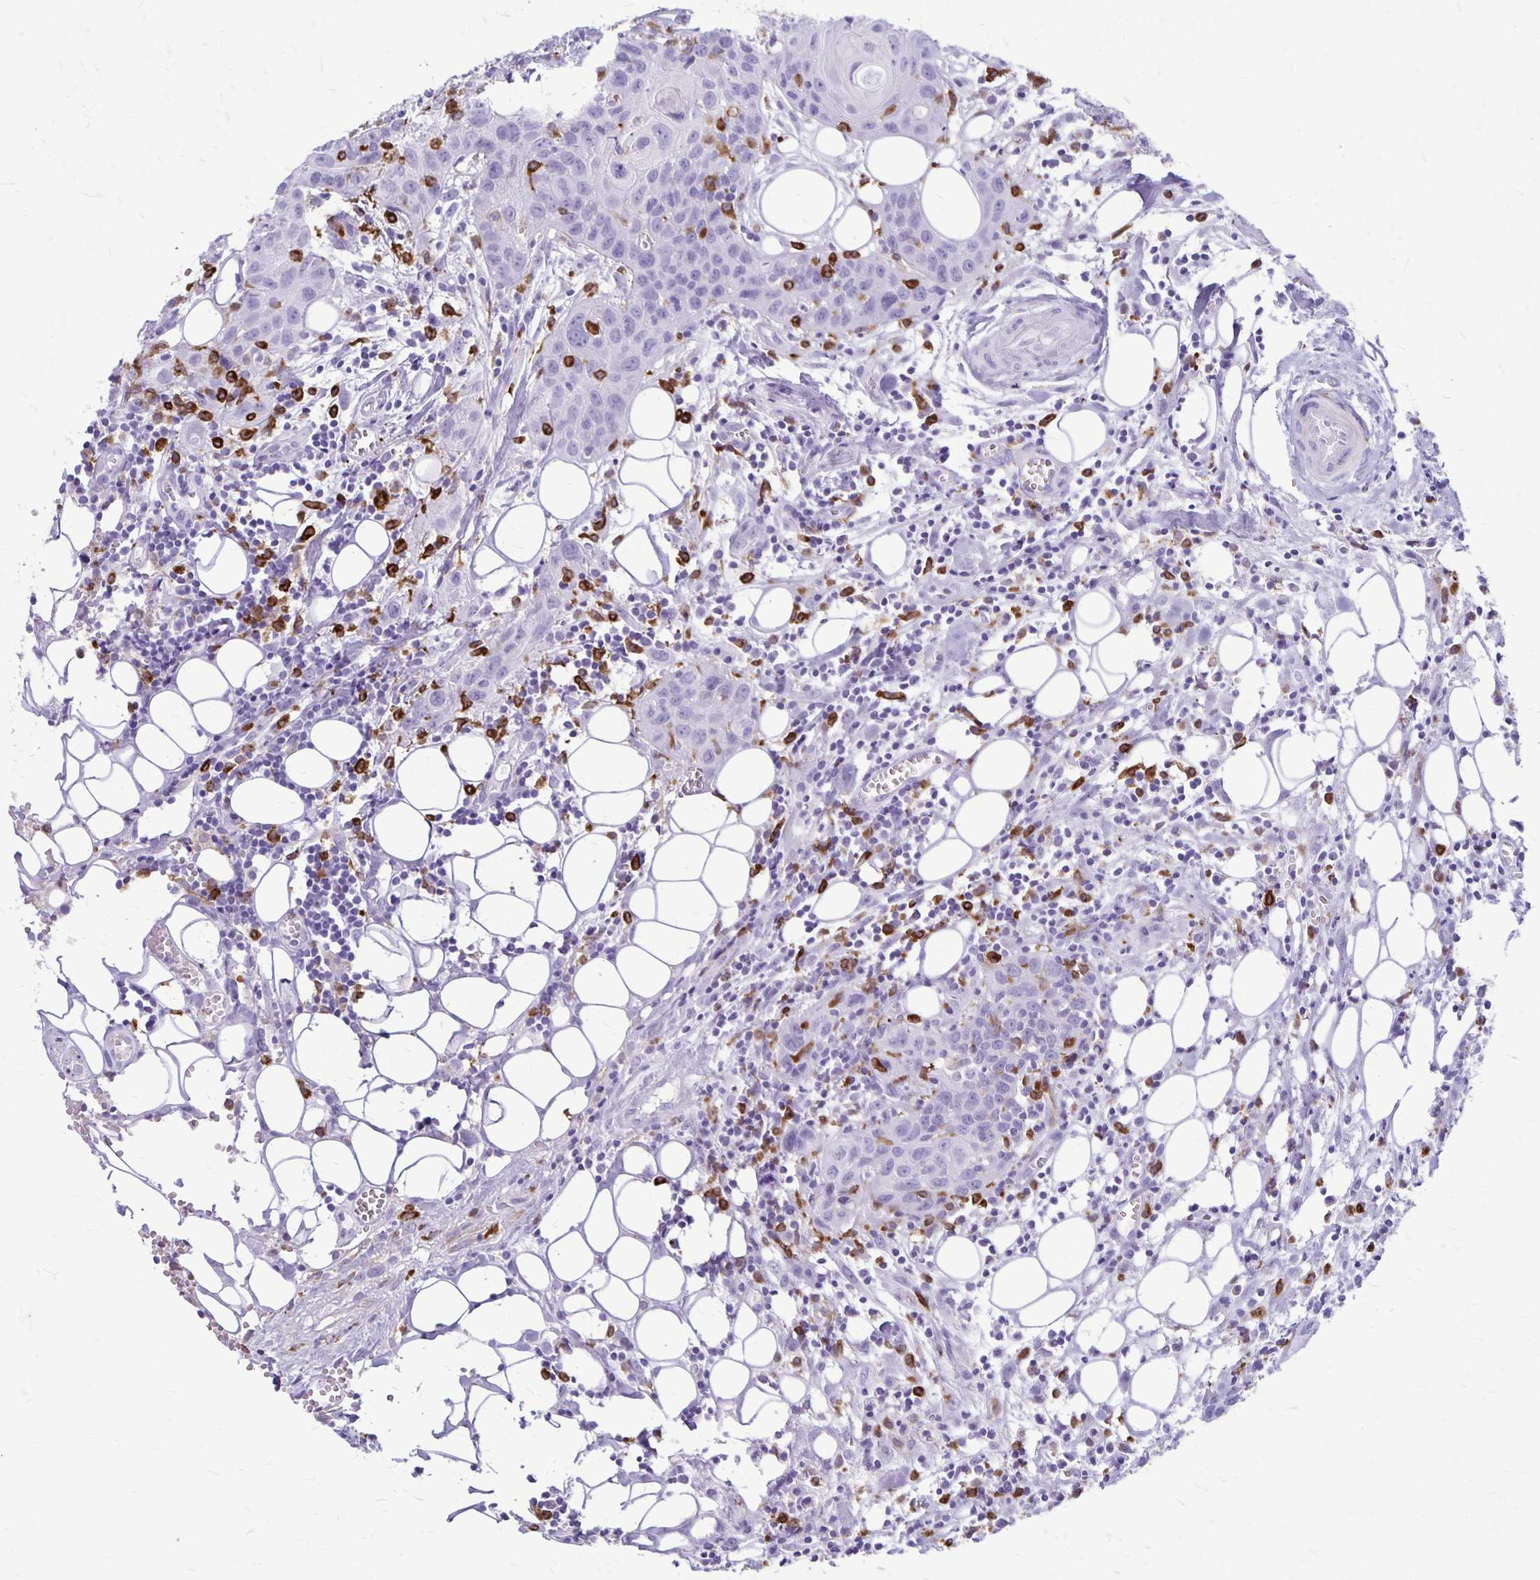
{"staining": {"intensity": "negative", "quantity": "none", "location": "none"}, "tissue": "head and neck cancer", "cell_type": "Tumor cells", "image_type": "cancer", "snomed": [{"axis": "morphology", "description": "Squamous cell carcinoma, NOS"}, {"axis": "topography", "description": "Oral tissue"}, {"axis": "topography", "description": "Head-Neck"}], "caption": "Immunohistochemistry histopathology image of head and neck cancer stained for a protein (brown), which demonstrates no staining in tumor cells.", "gene": "RTN1", "patient": {"sex": "male", "age": 58}}